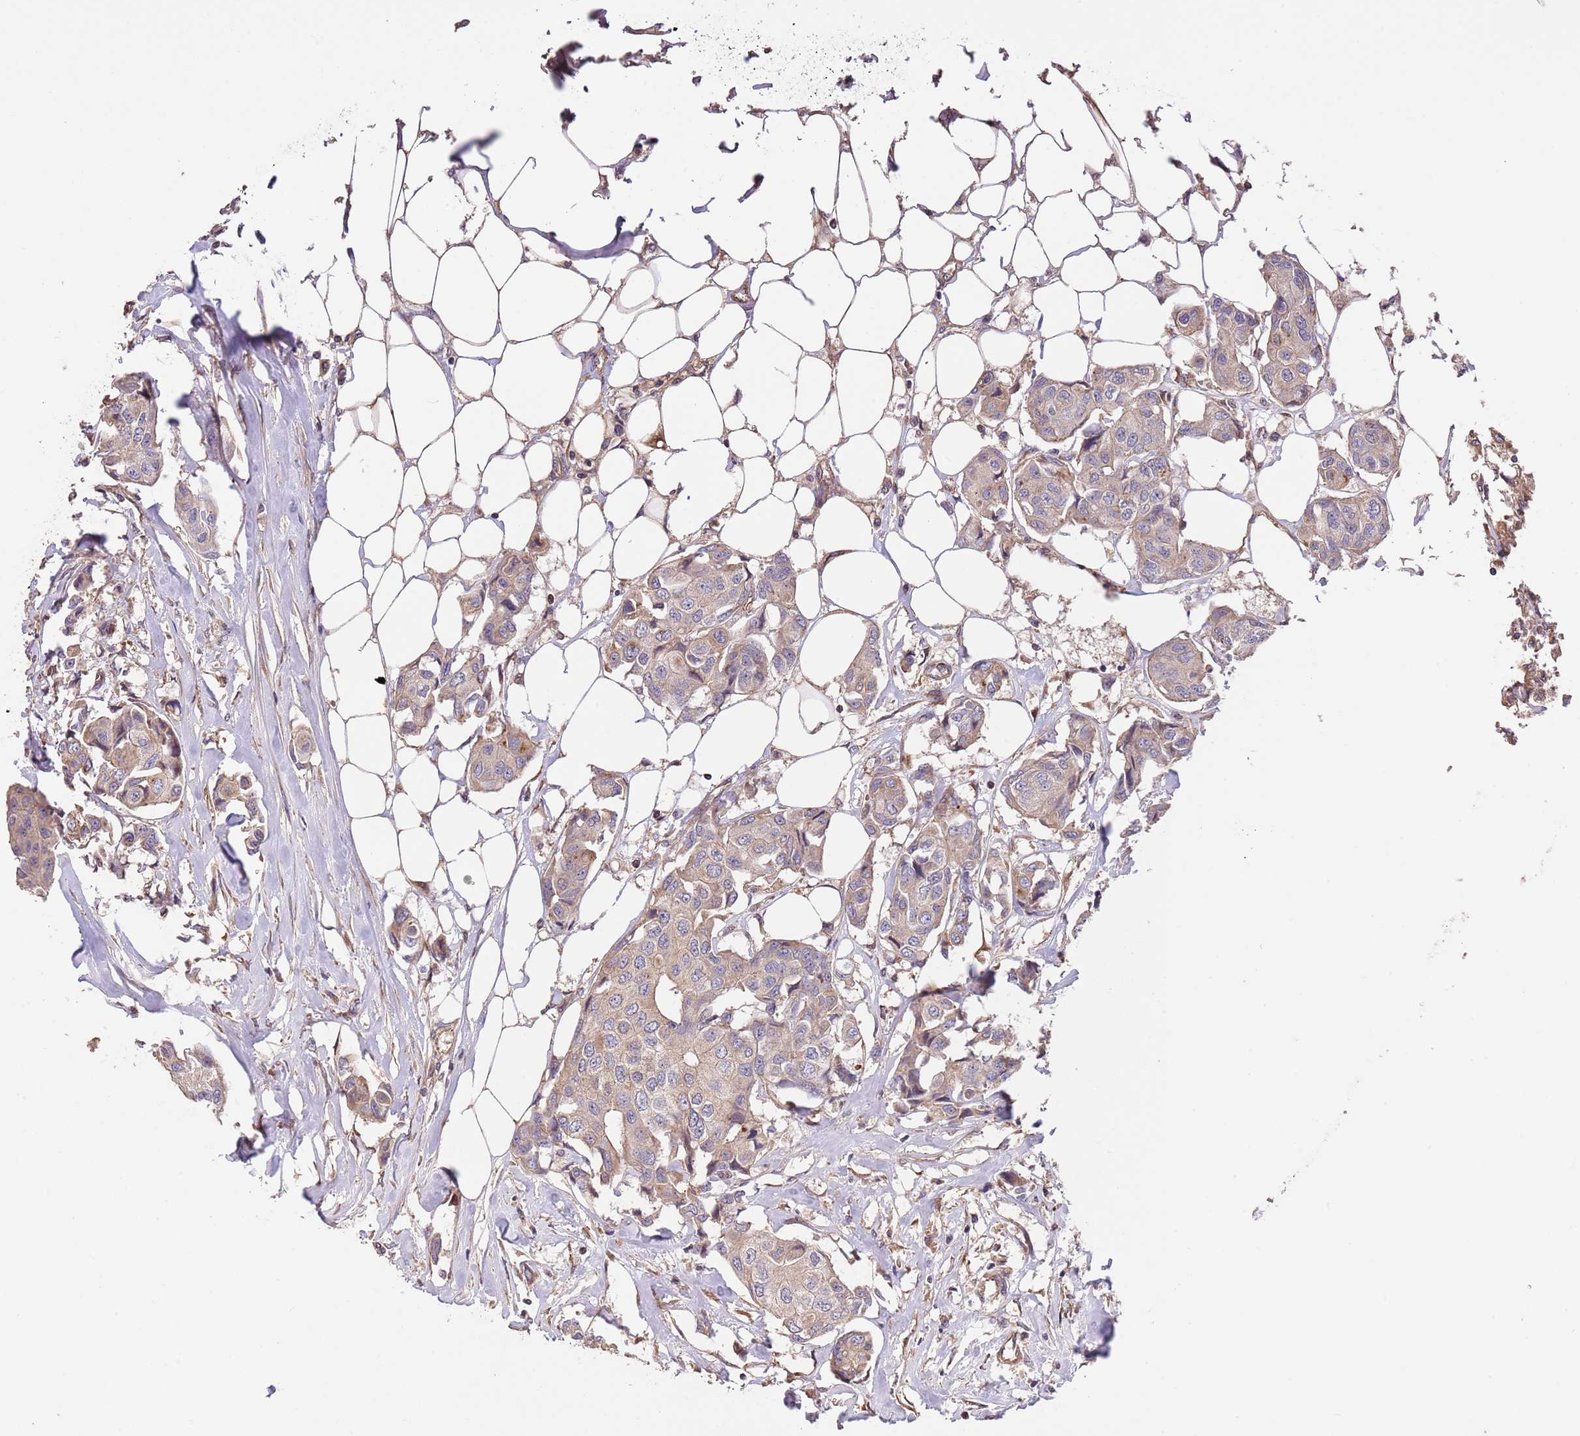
{"staining": {"intensity": "weak", "quantity": ">75%", "location": "cytoplasmic/membranous"}, "tissue": "breast cancer", "cell_type": "Tumor cells", "image_type": "cancer", "snomed": [{"axis": "morphology", "description": "Duct carcinoma"}, {"axis": "topography", "description": "Breast"}, {"axis": "topography", "description": "Lymph node"}], "caption": "Immunohistochemical staining of human breast cancer (infiltrating ductal carcinoma) demonstrates weak cytoplasmic/membranous protein expression in about >75% of tumor cells. (Brightfield microscopy of DAB IHC at high magnification).", "gene": "FAM89B", "patient": {"sex": "female", "age": 80}}